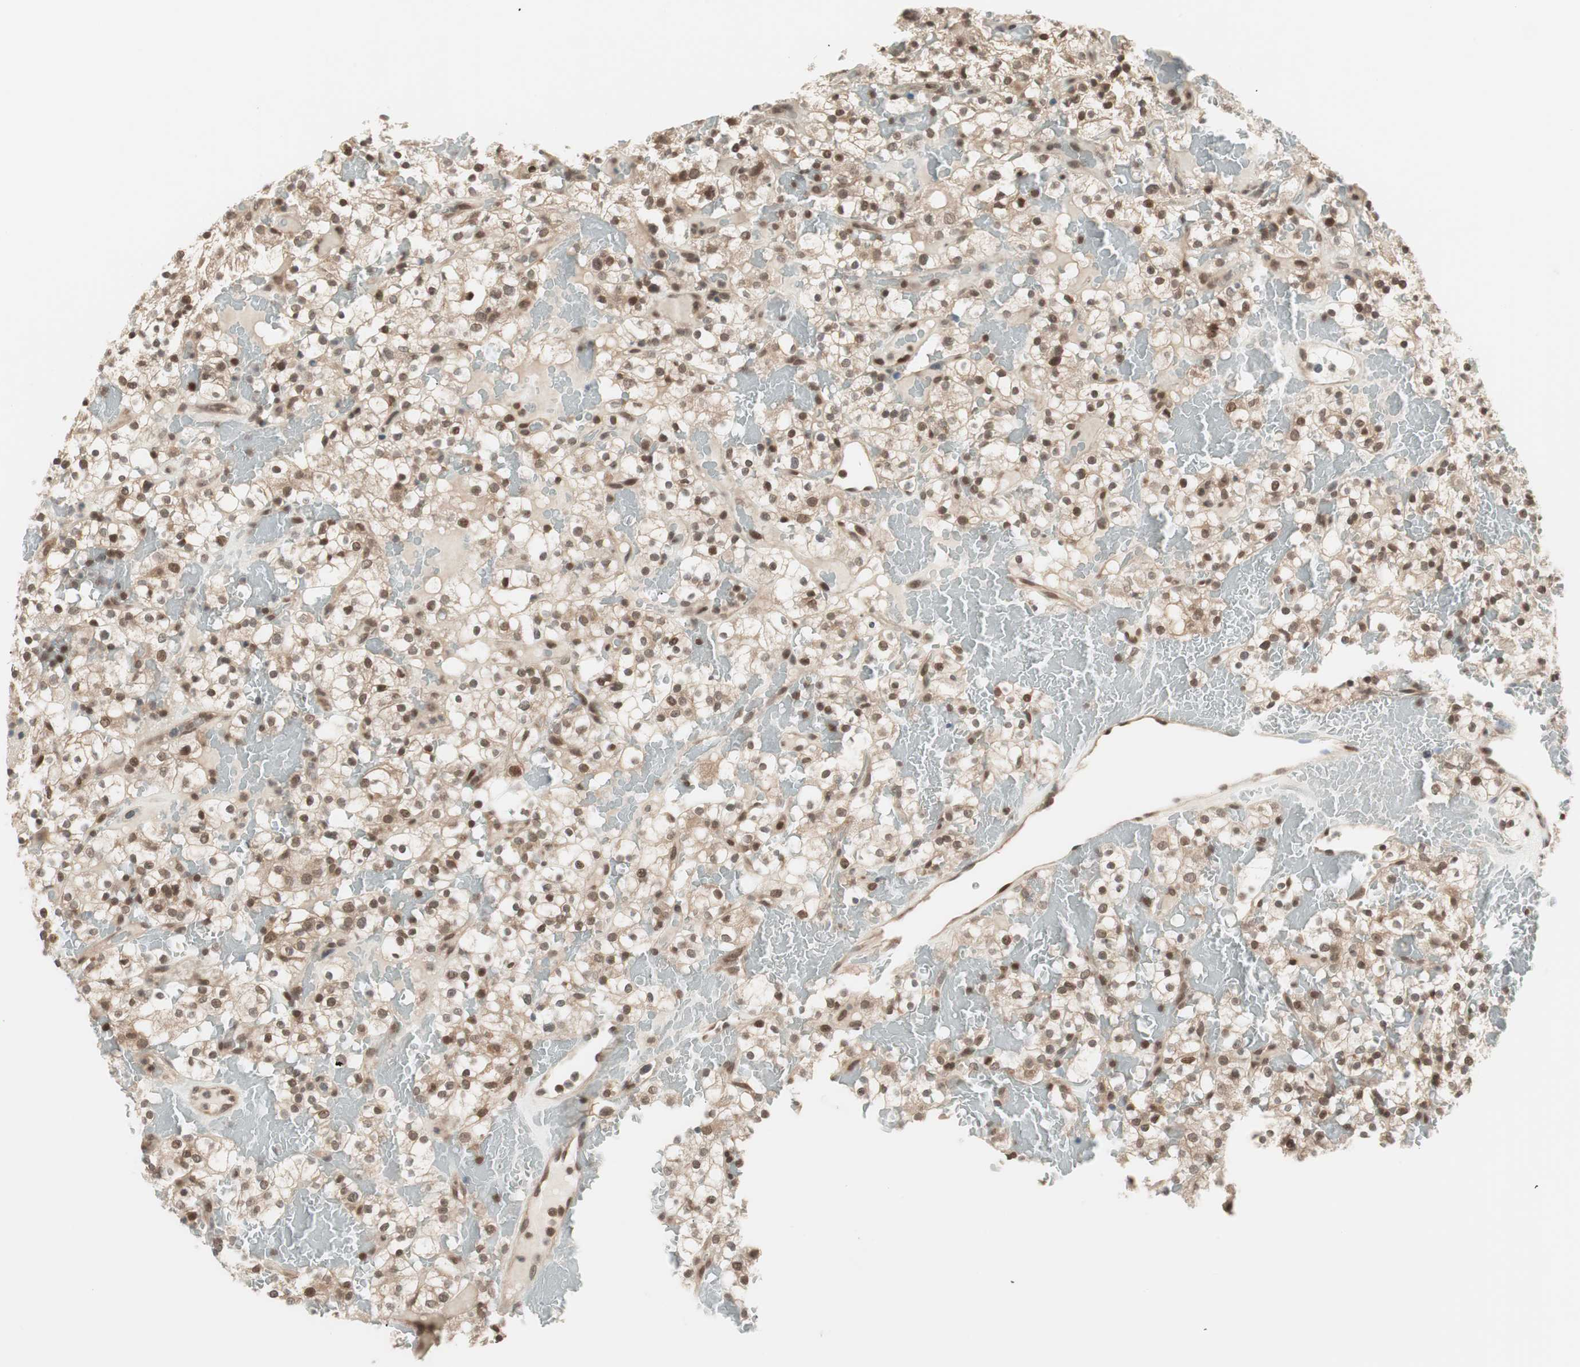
{"staining": {"intensity": "moderate", "quantity": "25%-75%", "location": "cytoplasmic/membranous,nuclear"}, "tissue": "renal cancer", "cell_type": "Tumor cells", "image_type": "cancer", "snomed": [{"axis": "morphology", "description": "Normal tissue, NOS"}, {"axis": "morphology", "description": "Adenocarcinoma, NOS"}, {"axis": "topography", "description": "Kidney"}], "caption": "Moderate cytoplasmic/membranous and nuclear protein staining is appreciated in about 25%-75% of tumor cells in renal cancer.", "gene": "UBE2I", "patient": {"sex": "female", "age": 72}}